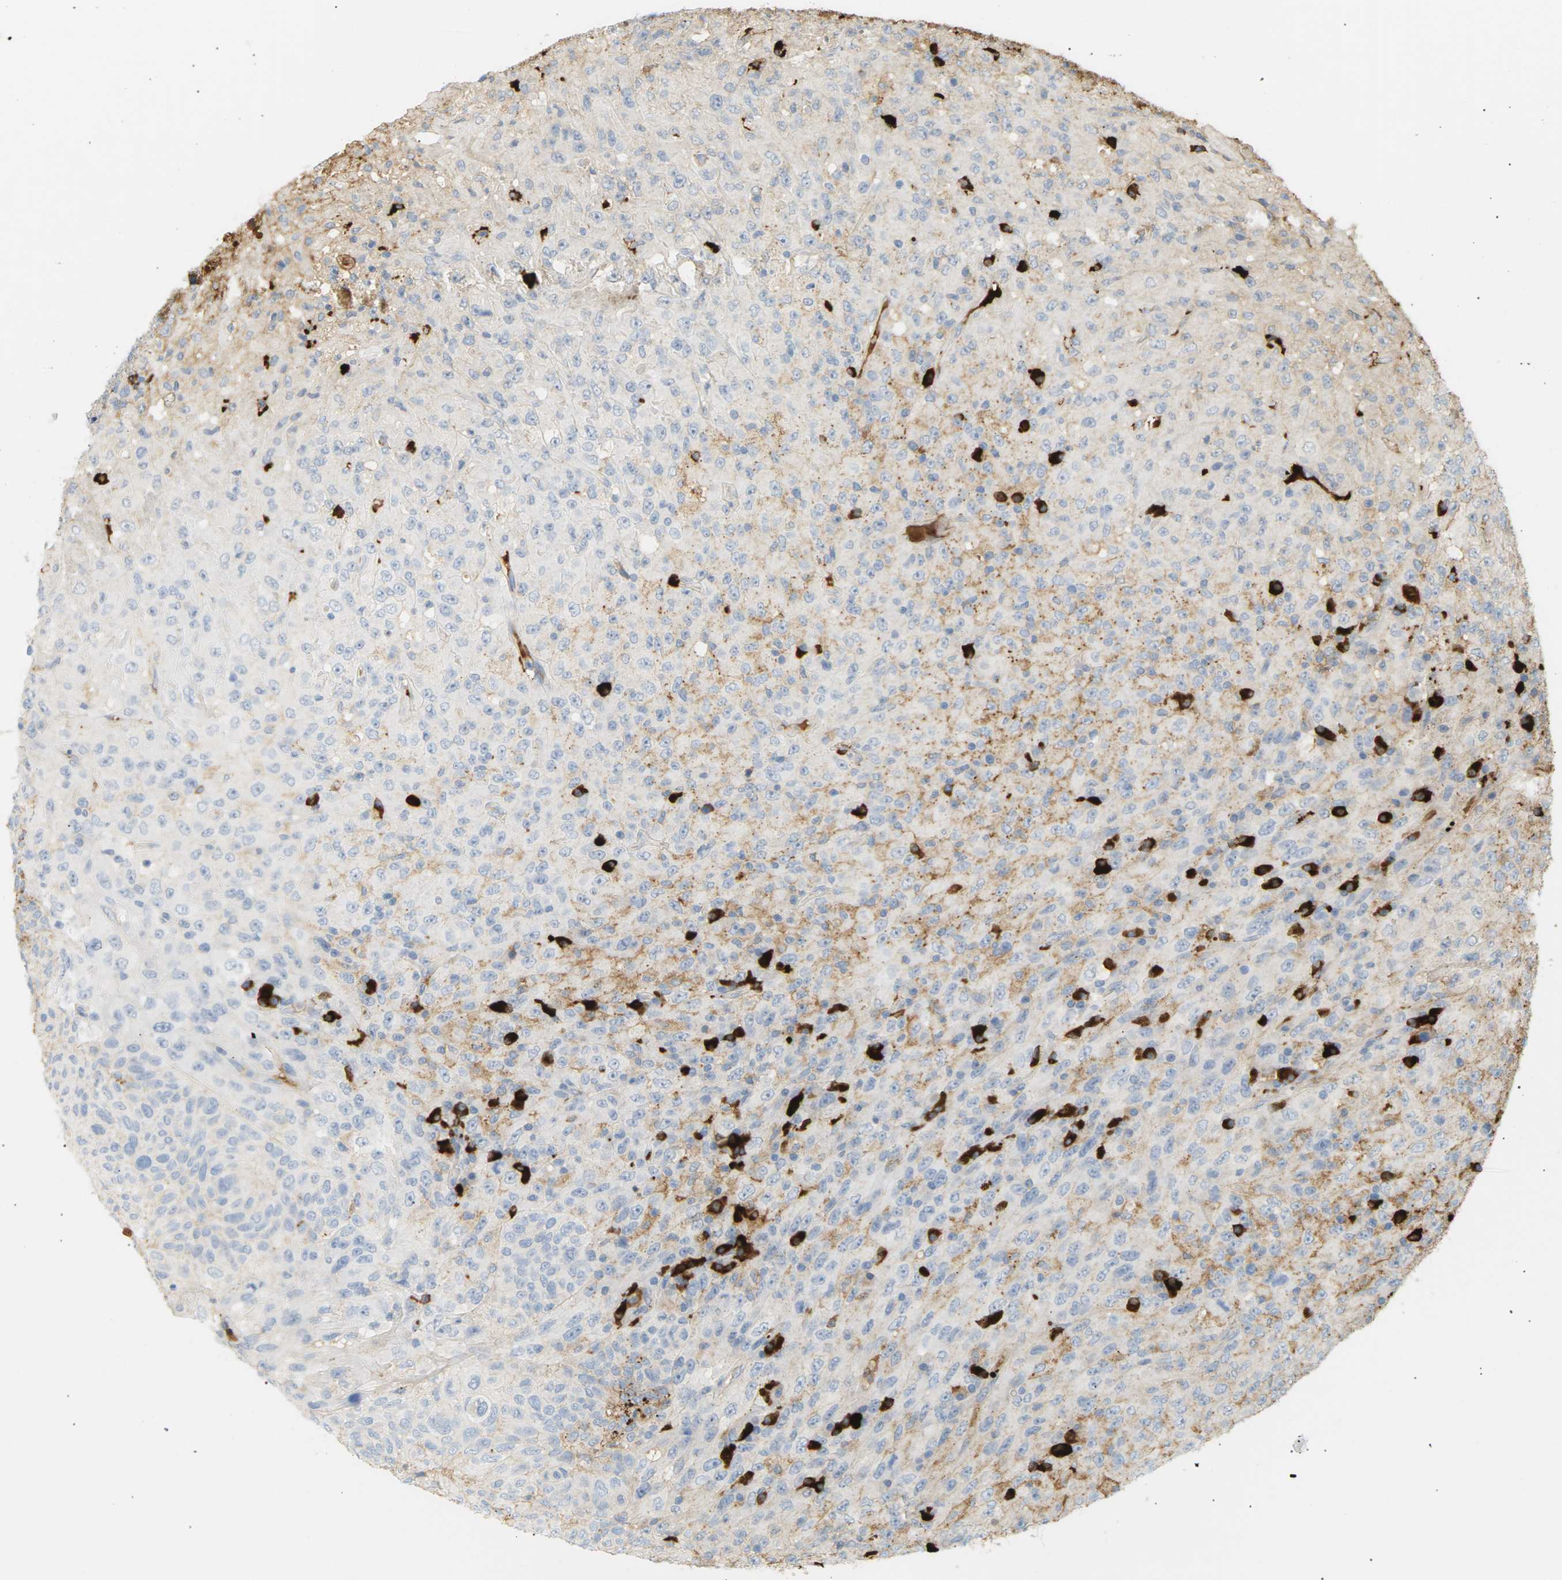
{"staining": {"intensity": "negative", "quantity": "none", "location": "none"}, "tissue": "urothelial cancer", "cell_type": "Tumor cells", "image_type": "cancer", "snomed": [{"axis": "morphology", "description": "Urothelial carcinoma, High grade"}, {"axis": "topography", "description": "Urinary bladder"}], "caption": "A micrograph of human urothelial cancer is negative for staining in tumor cells.", "gene": "IGLC3", "patient": {"sex": "male", "age": 66}}